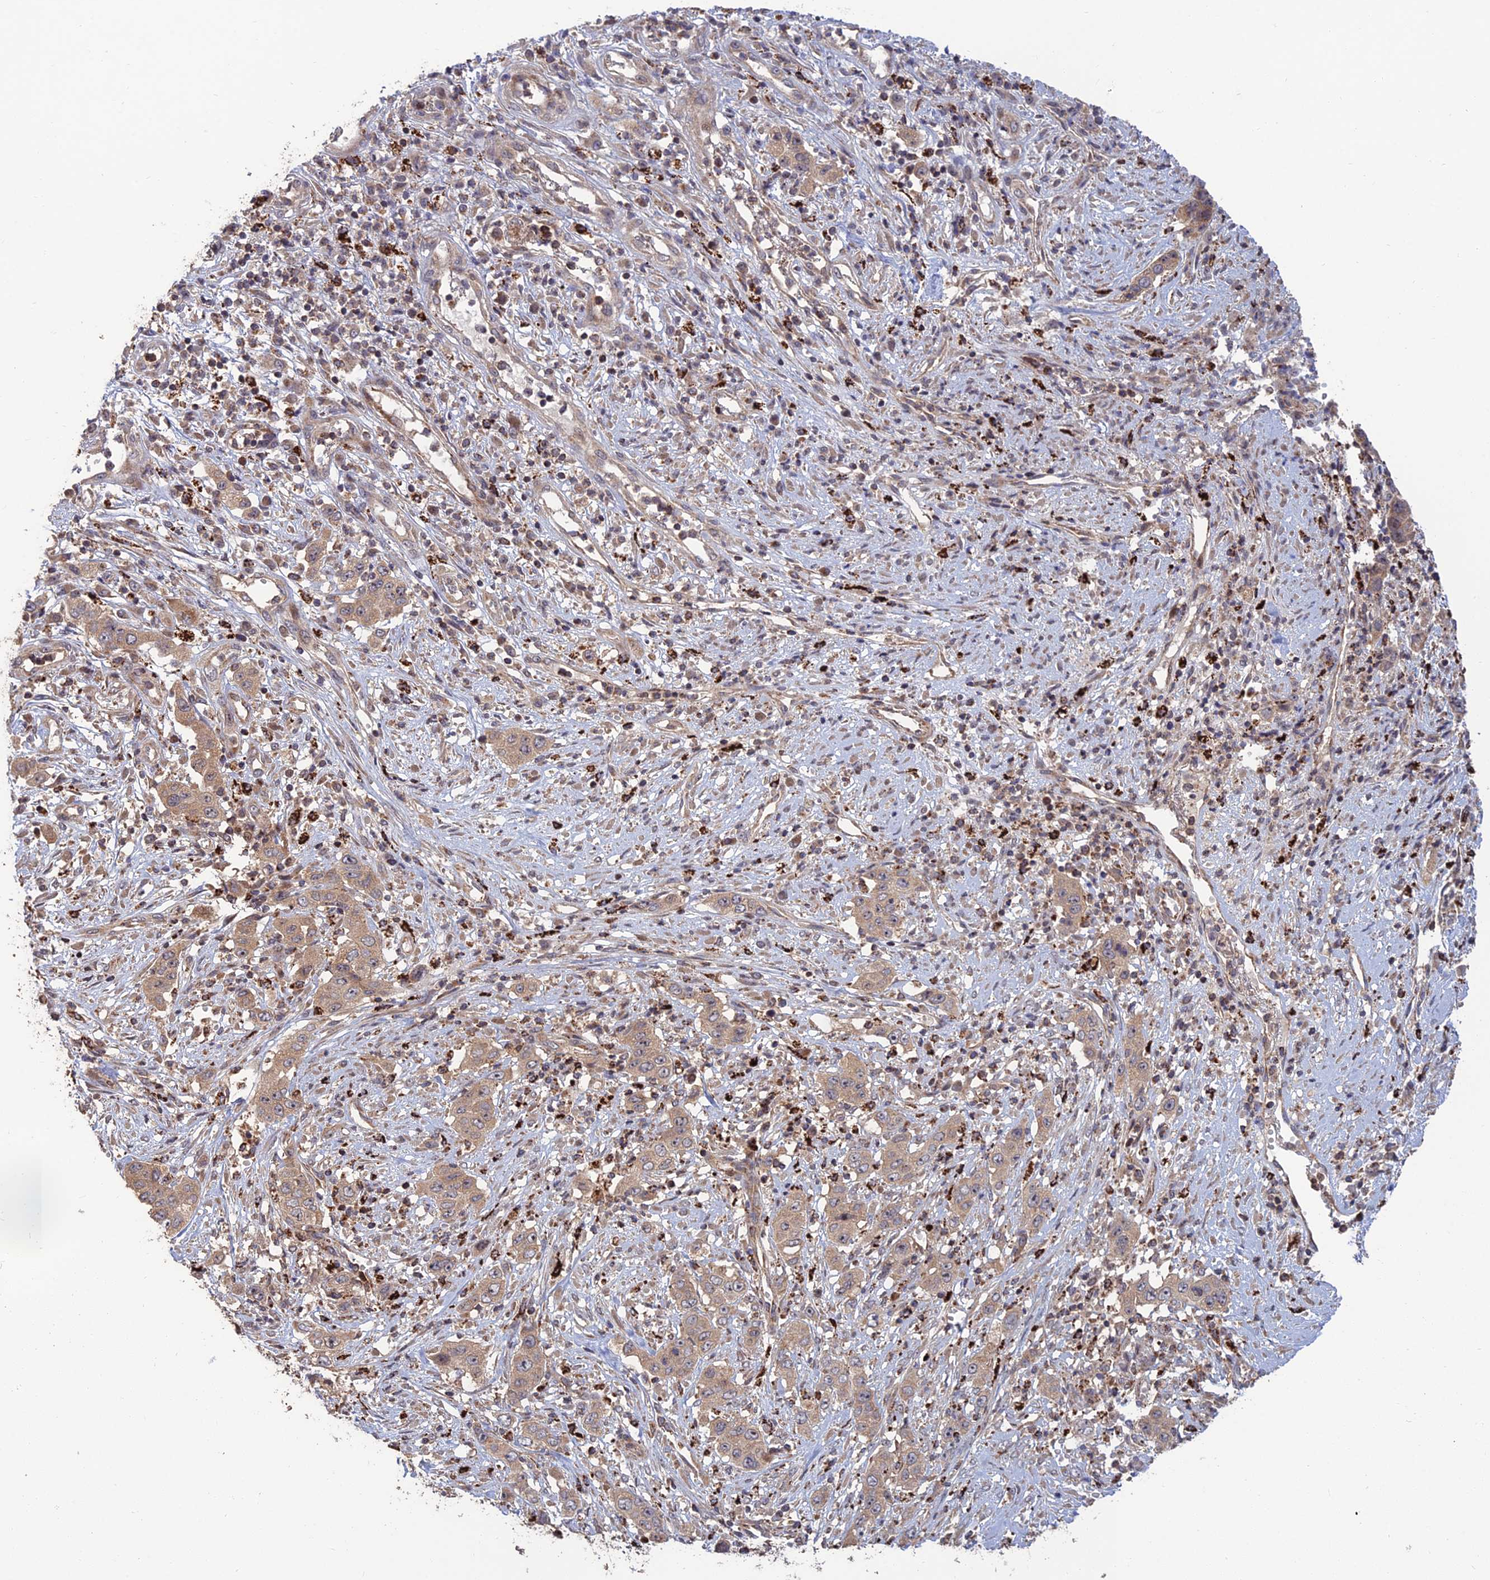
{"staining": {"intensity": "weak", "quantity": "25%-75%", "location": "cytoplasmic/membranous"}, "tissue": "stomach cancer", "cell_type": "Tumor cells", "image_type": "cancer", "snomed": [{"axis": "morphology", "description": "Adenocarcinoma, NOS"}, {"axis": "topography", "description": "Stomach, upper"}], "caption": "A histopathology image of stomach cancer (adenocarcinoma) stained for a protein shows weak cytoplasmic/membranous brown staining in tumor cells.", "gene": "RIC8B", "patient": {"sex": "male", "age": 62}}